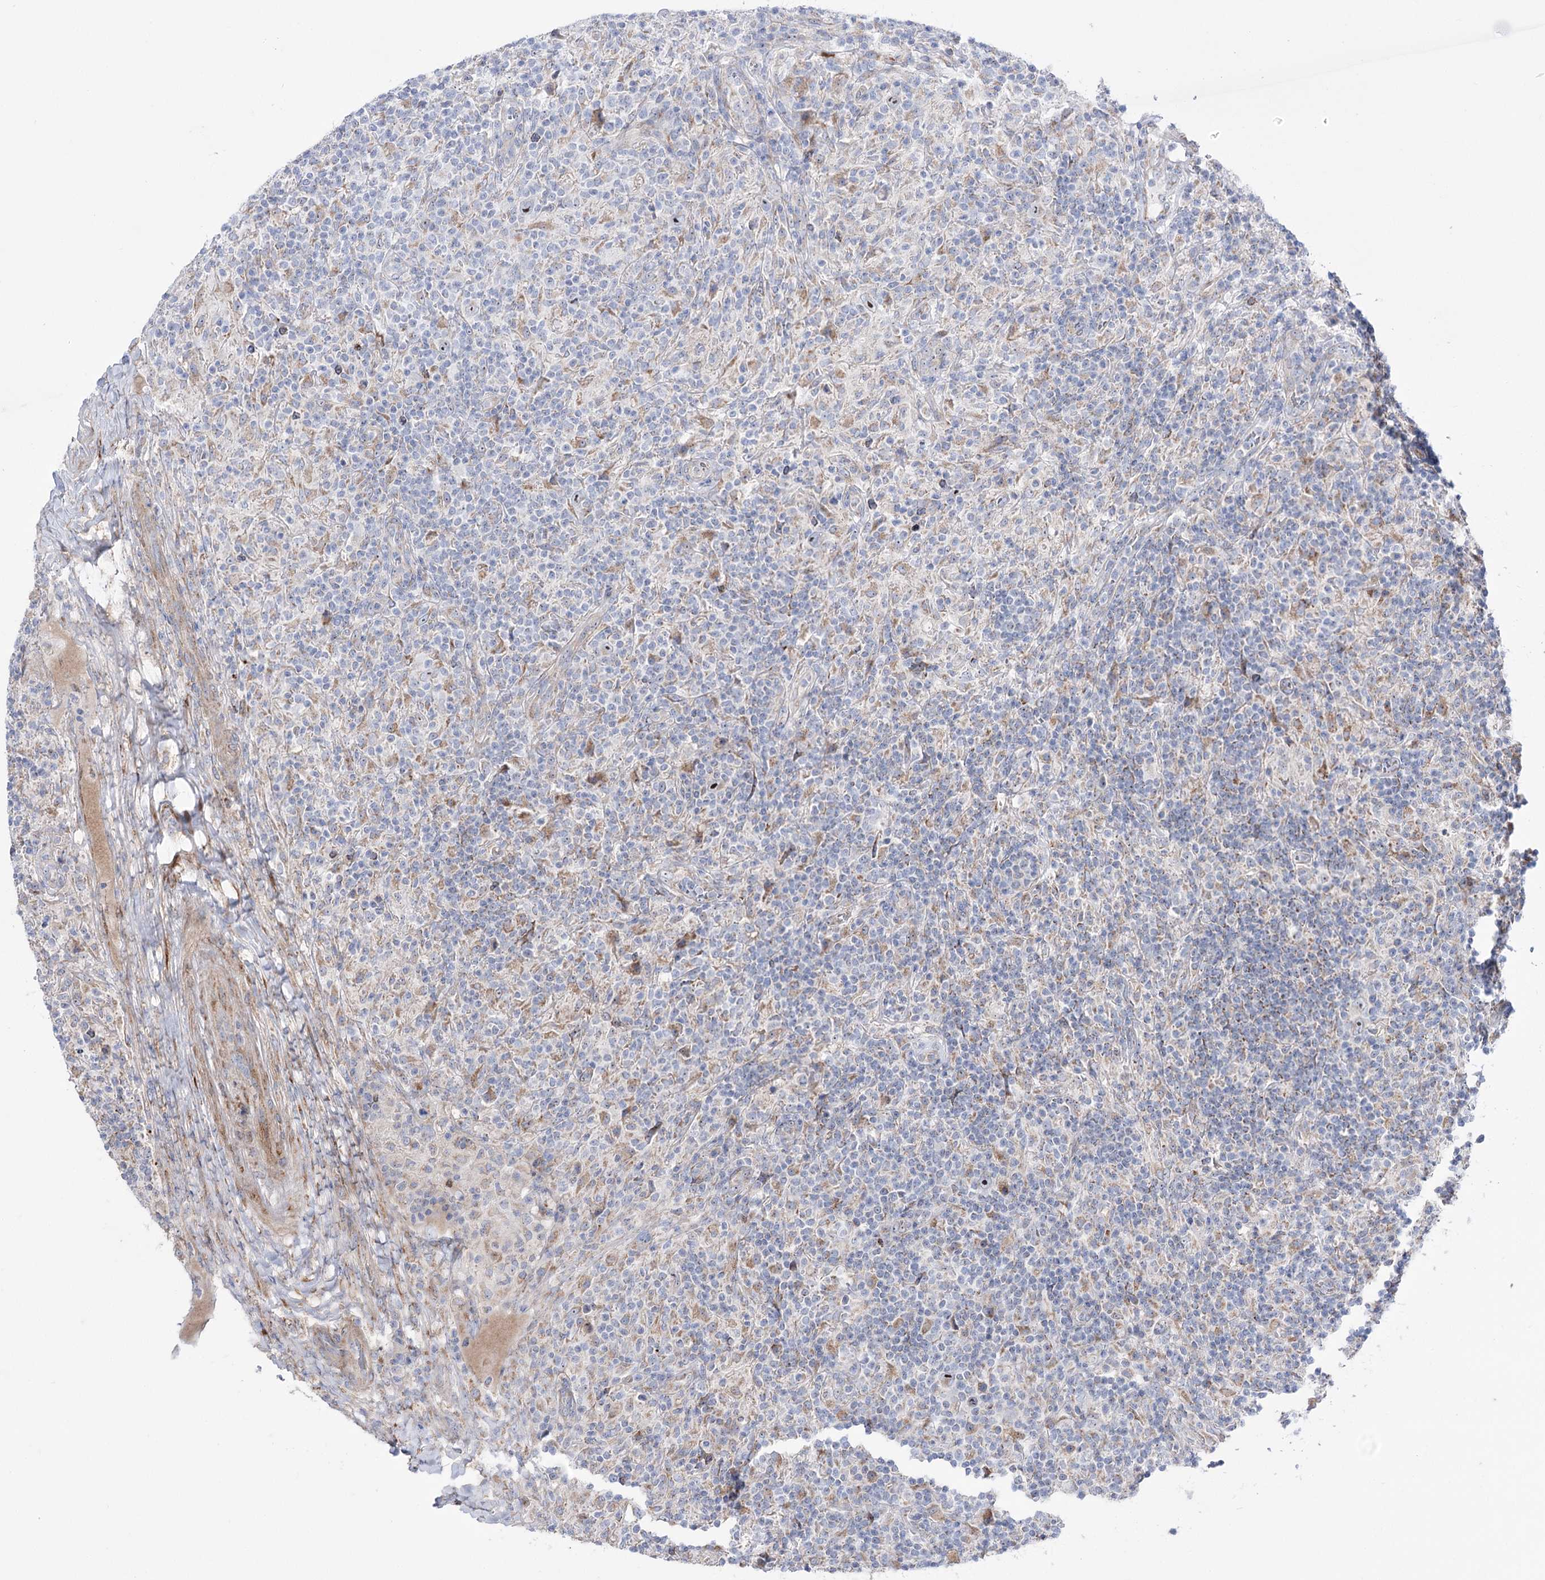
{"staining": {"intensity": "moderate", "quantity": "25%-75%", "location": "nuclear"}, "tissue": "lymphoma", "cell_type": "Tumor cells", "image_type": "cancer", "snomed": [{"axis": "morphology", "description": "Hodgkin's disease, NOS"}, {"axis": "topography", "description": "Lymph node"}], "caption": "Hodgkin's disease stained with a protein marker reveals moderate staining in tumor cells.", "gene": "METTL5", "patient": {"sex": "male", "age": 70}}